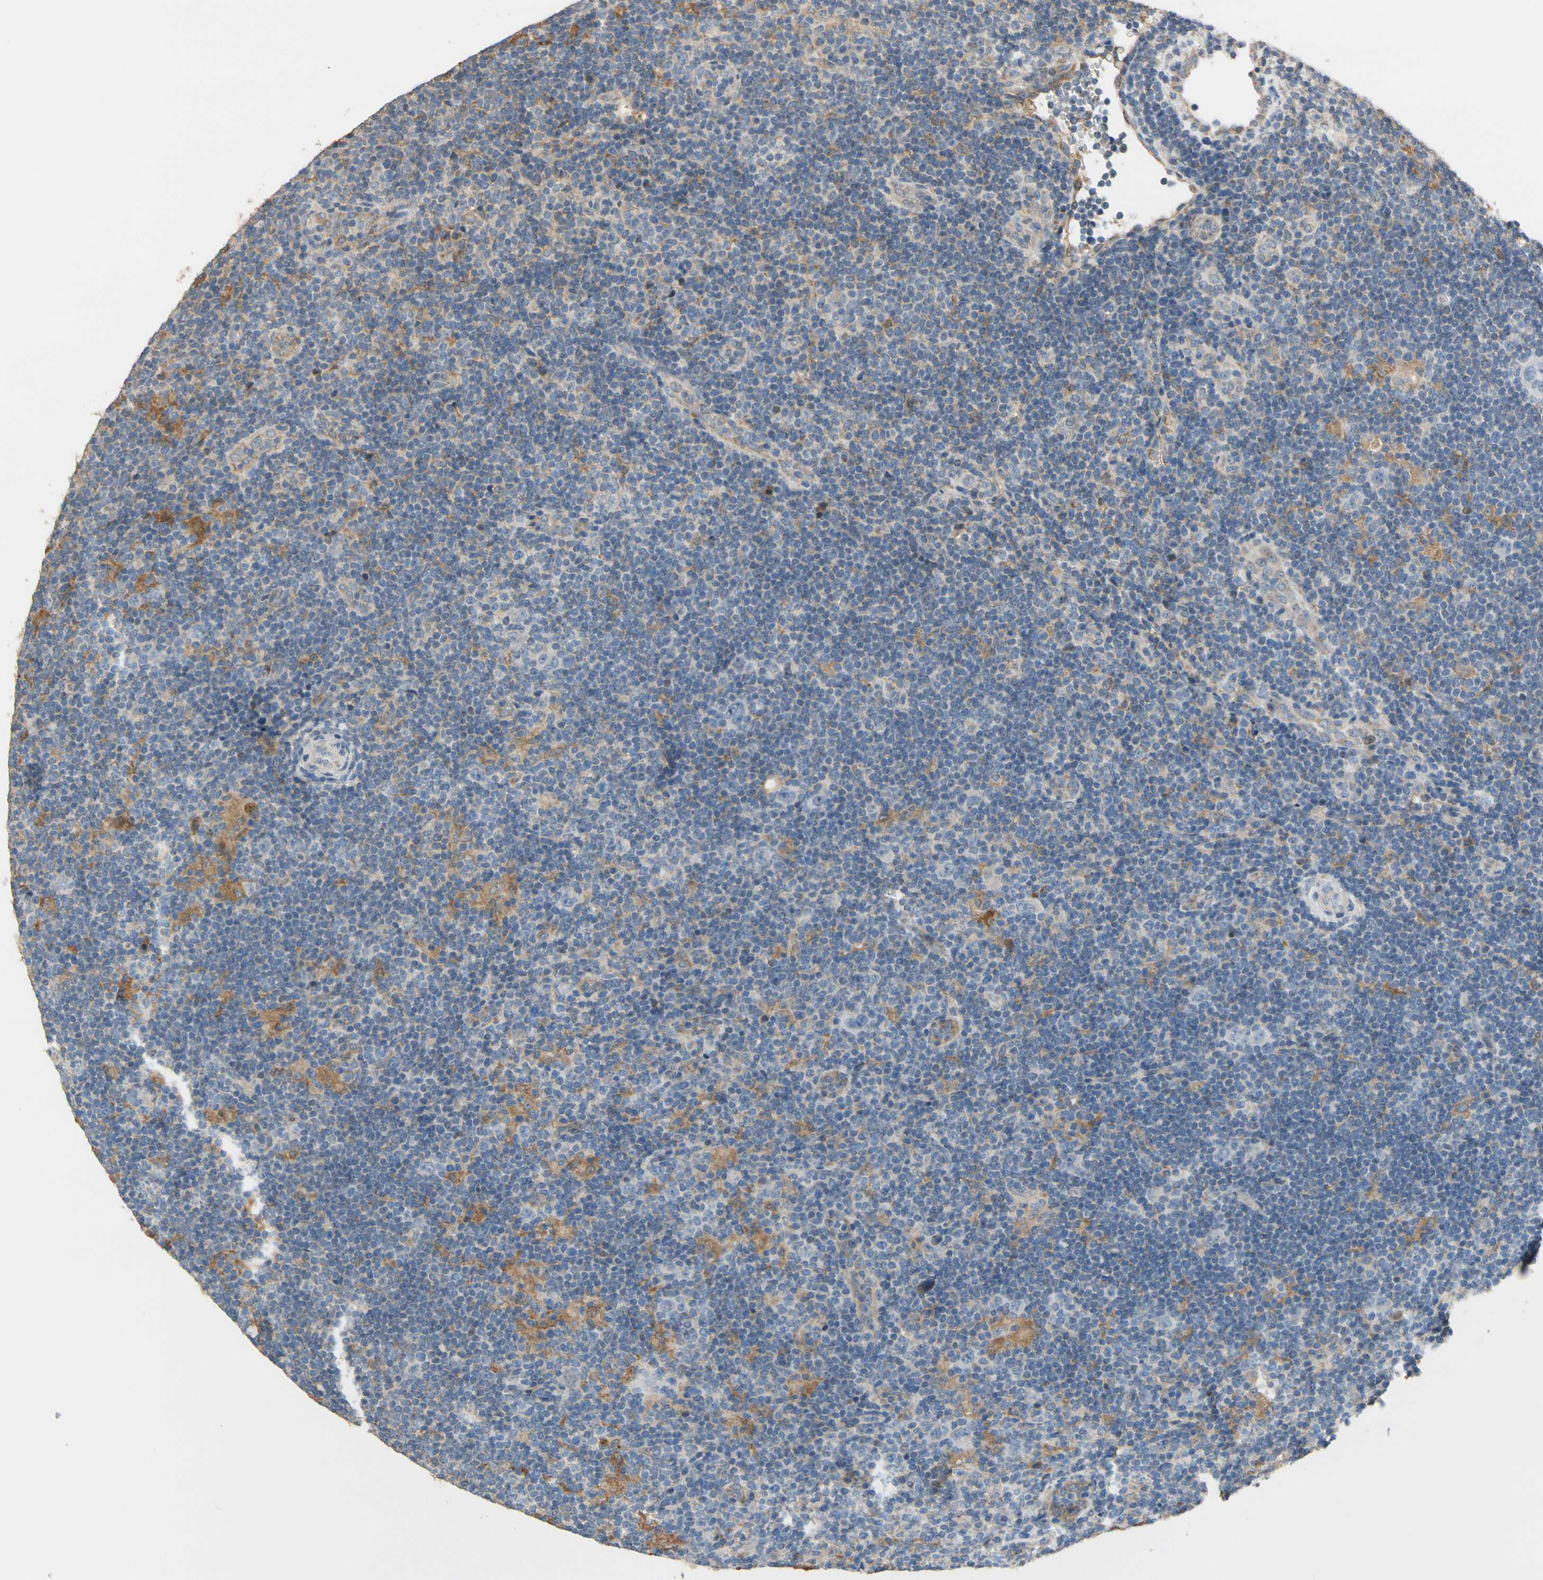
{"staining": {"intensity": "negative", "quantity": "none", "location": "none"}, "tissue": "lymphoma", "cell_type": "Tumor cells", "image_type": "cancer", "snomed": [{"axis": "morphology", "description": "Hodgkin's disease, NOS"}, {"axis": "topography", "description": "Lymph node"}], "caption": "This is an immunohistochemistry (IHC) micrograph of Hodgkin's disease. There is no positivity in tumor cells.", "gene": "ALDH1A2", "patient": {"sex": "female", "age": 57}}